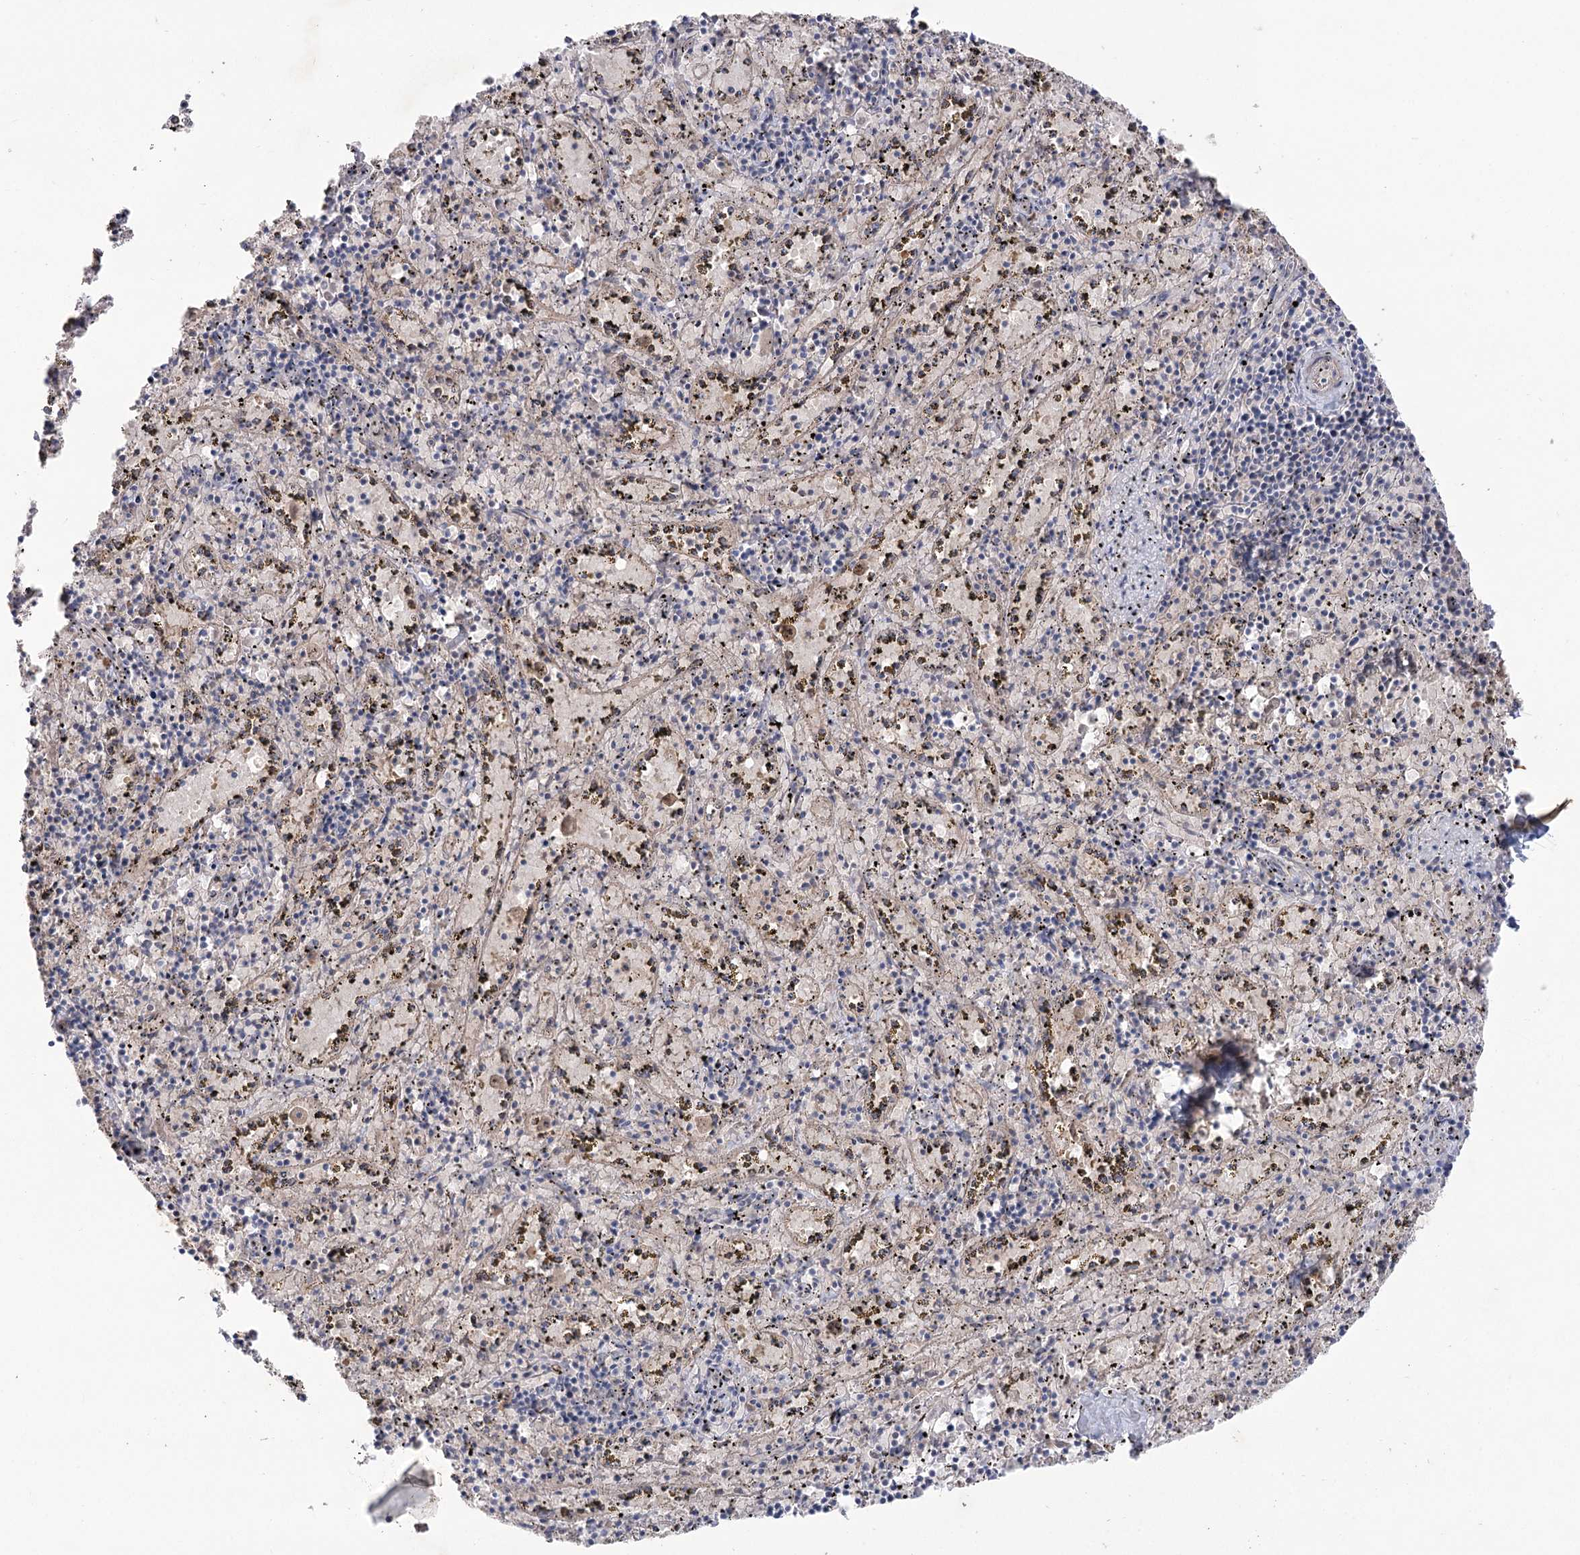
{"staining": {"intensity": "negative", "quantity": "none", "location": "none"}, "tissue": "spleen", "cell_type": "Cells in red pulp", "image_type": "normal", "snomed": [{"axis": "morphology", "description": "Normal tissue, NOS"}, {"axis": "topography", "description": "Spleen"}], "caption": "Immunohistochemistry micrograph of benign spleen: human spleen stained with DAB demonstrates no significant protein expression in cells in red pulp.", "gene": "GBF1", "patient": {"sex": "male", "age": 11}}